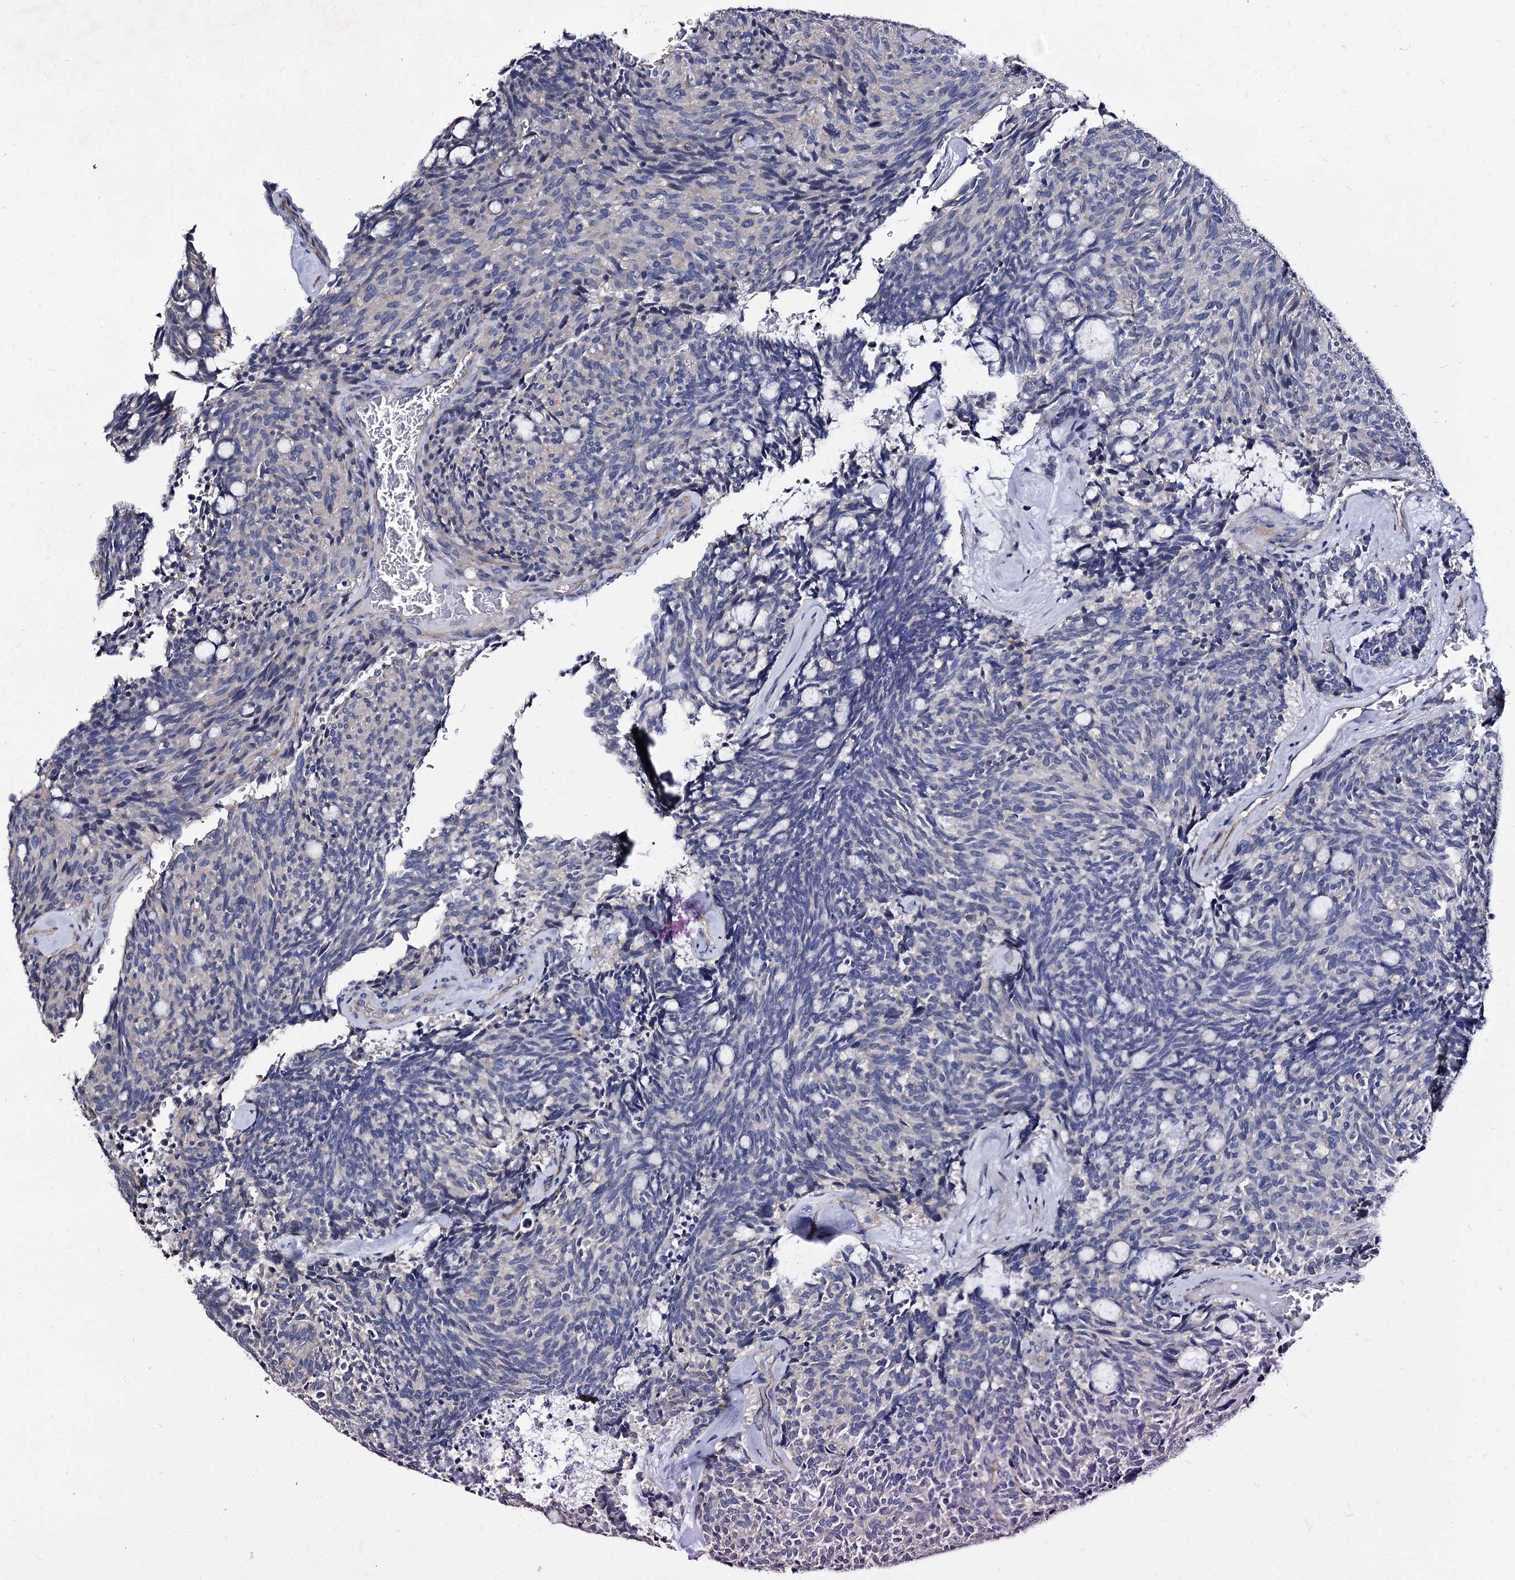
{"staining": {"intensity": "negative", "quantity": "none", "location": "none"}, "tissue": "carcinoid", "cell_type": "Tumor cells", "image_type": "cancer", "snomed": [{"axis": "morphology", "description": "Carcinoid, malignant, NOS"}, {"axis": "topography", "description": "Pancreas"}], "caption": "DAB (3,3'-diaminobenzidine) immunohistochemical staining of human malignant carcinoid displays no significant positivity in tumor cells.", "gene": "CBFB", "patient": {"sex": "female", "age": 54}}